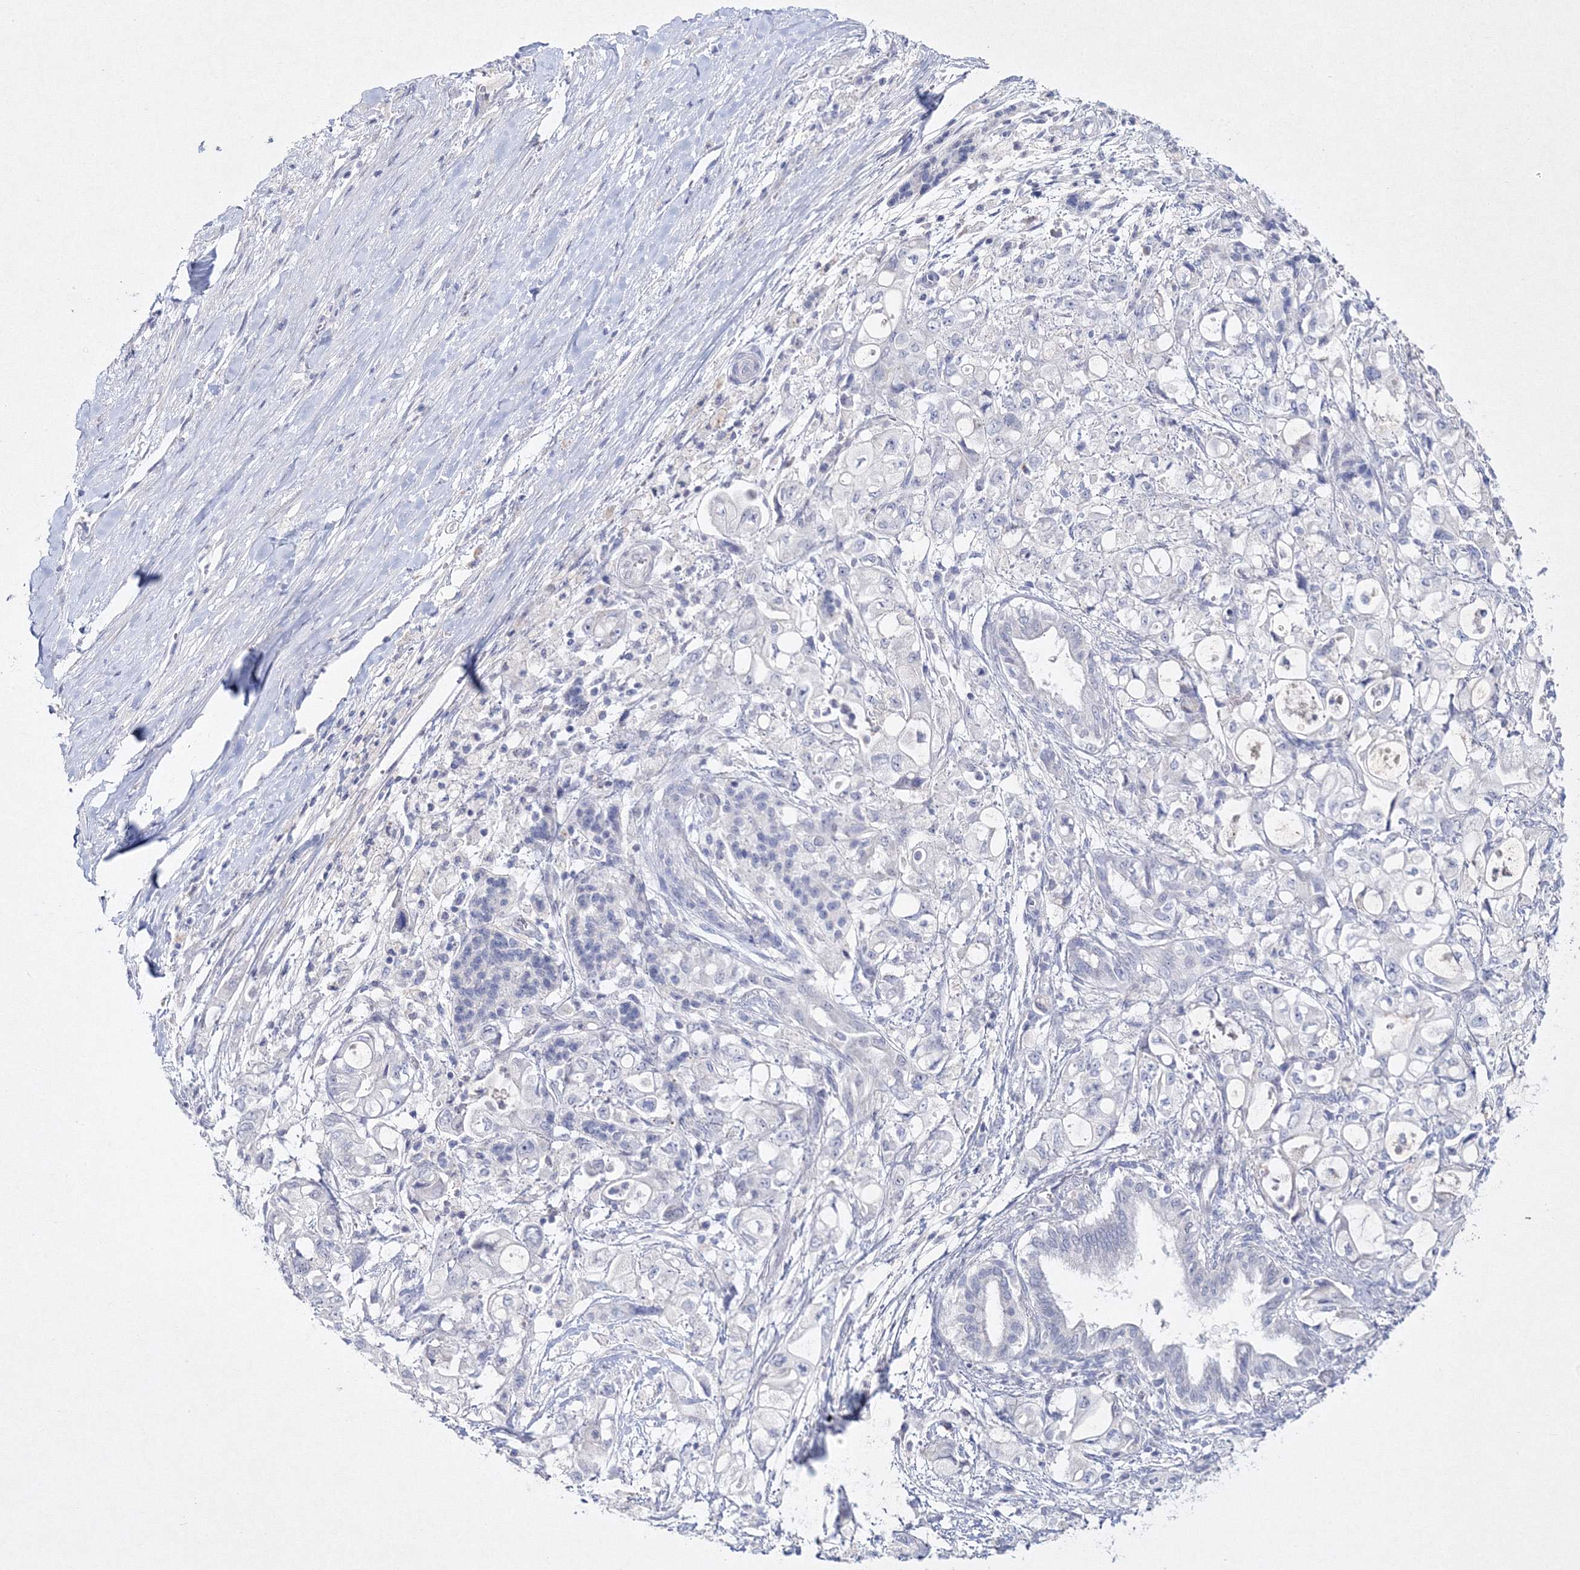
{"staining": {"intensity": "negative", "quantity": "none", "location": "none"}, "tissue": "pancreatic cancer", "cell_type": "Tumor cells", "image_type": "cancer", "snomed": [{"axis": "morphology", "description": "Adenocarcinoma, NOS"}, {"axis": "topography", "description": "Pancreas"}], "caption": "This is an immunohistochemistry (IHC) histopathology image of human pancreatic cancer. There is no positivity in tumor cells.", "gene": "NEU4", "patient": {"sex": "male", "age": 79}}